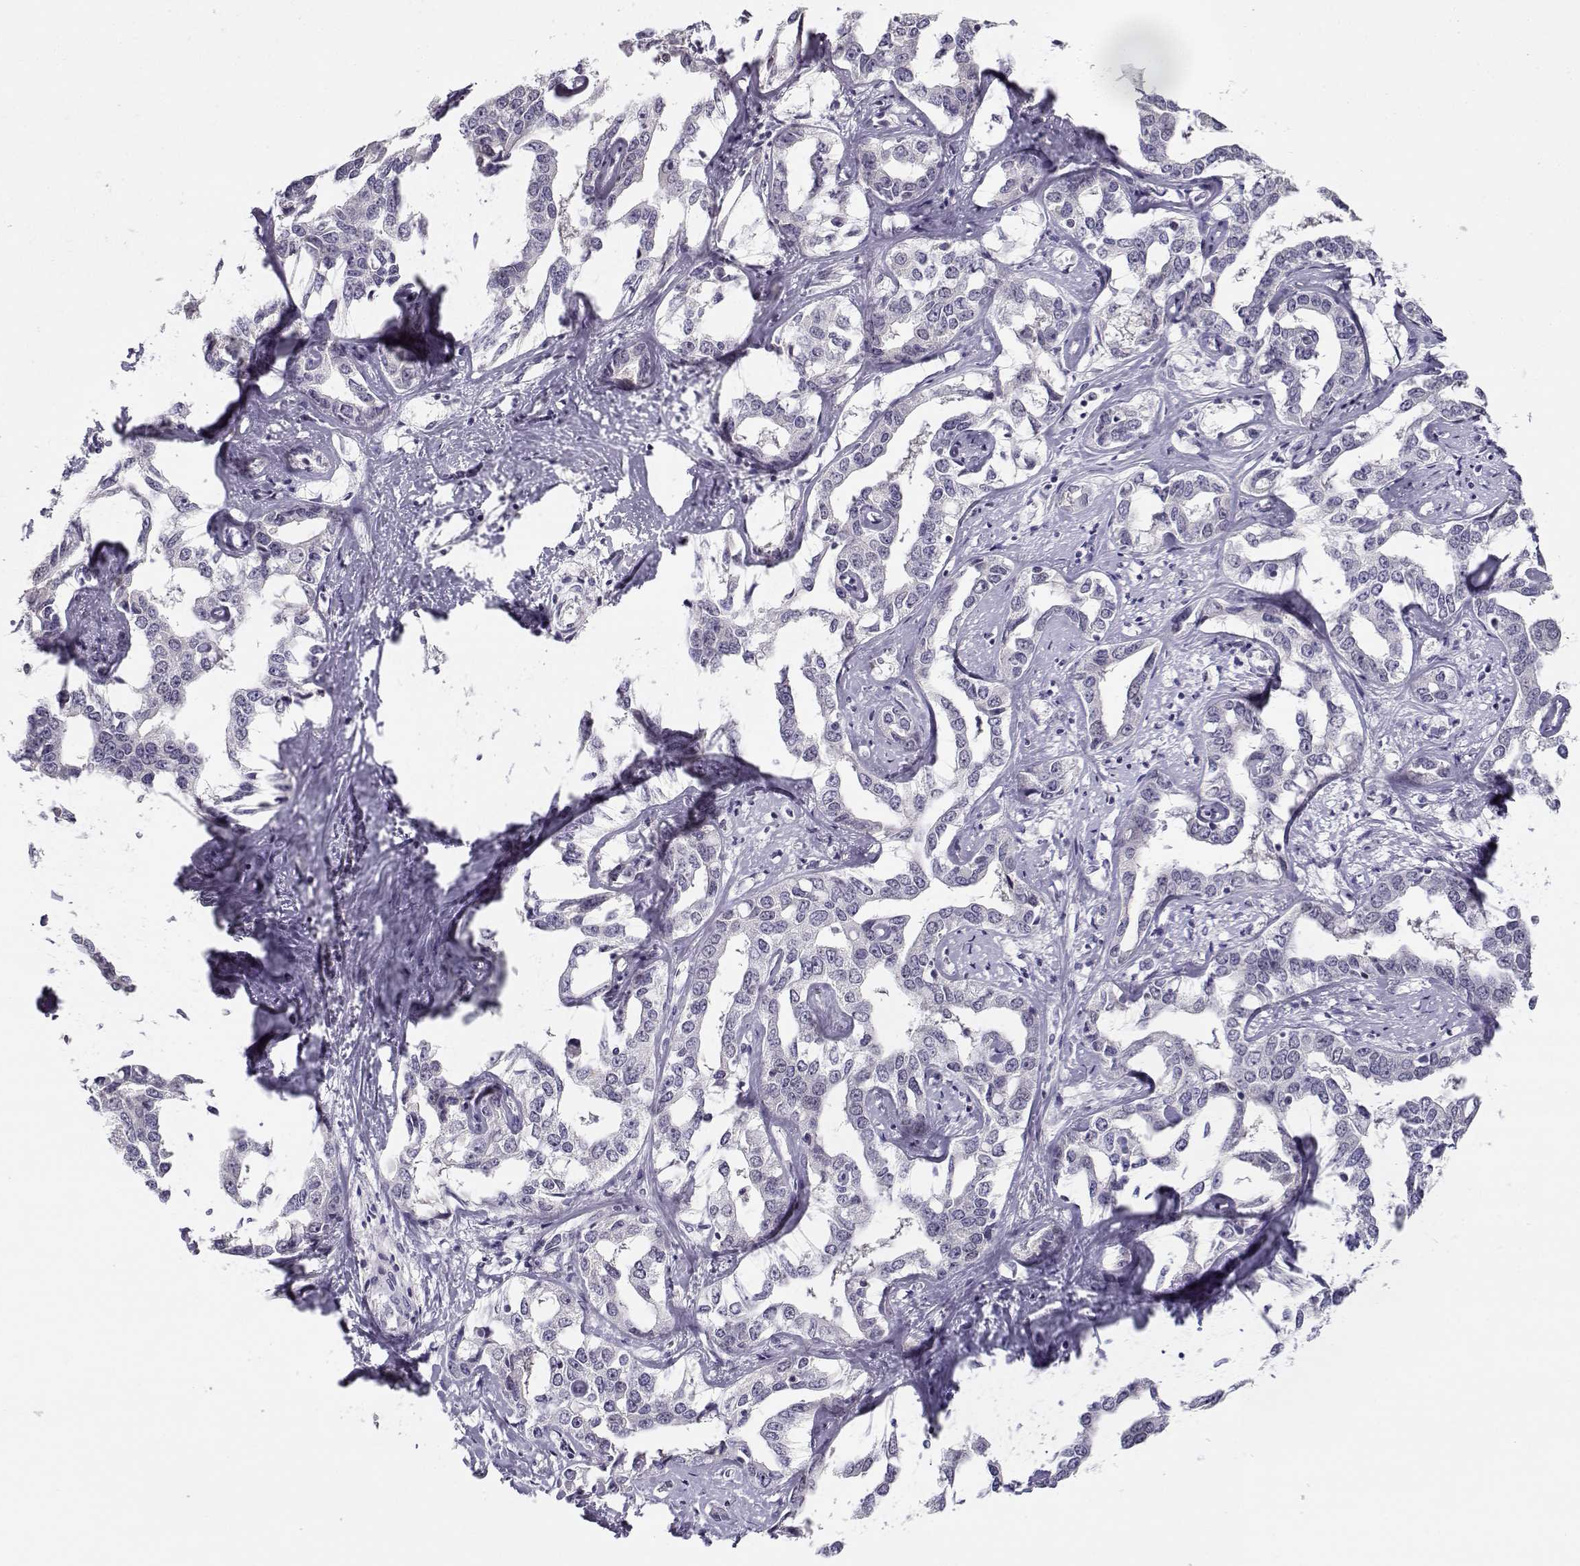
{"staining": {"intensity": "negative", "quantity": "none", "location": "none"}, "tissue": "liver cancer", "cell_type": "Tumor cells", "image_type": "cancer", "snomed": [{"axis": "morphology", "description": "Cholangiocarcinoma"}, {"axis": "topography", "description": "Liver"}], "caption": "Immunohistochemistry (IHC) photomicrograph of human cholangiocarcinoma (liver) stained for a protein (brown), which reveals no positivity in tumor cells.", "gene": "C16orf86", "patient": {"sex": "male", "age": 59}}